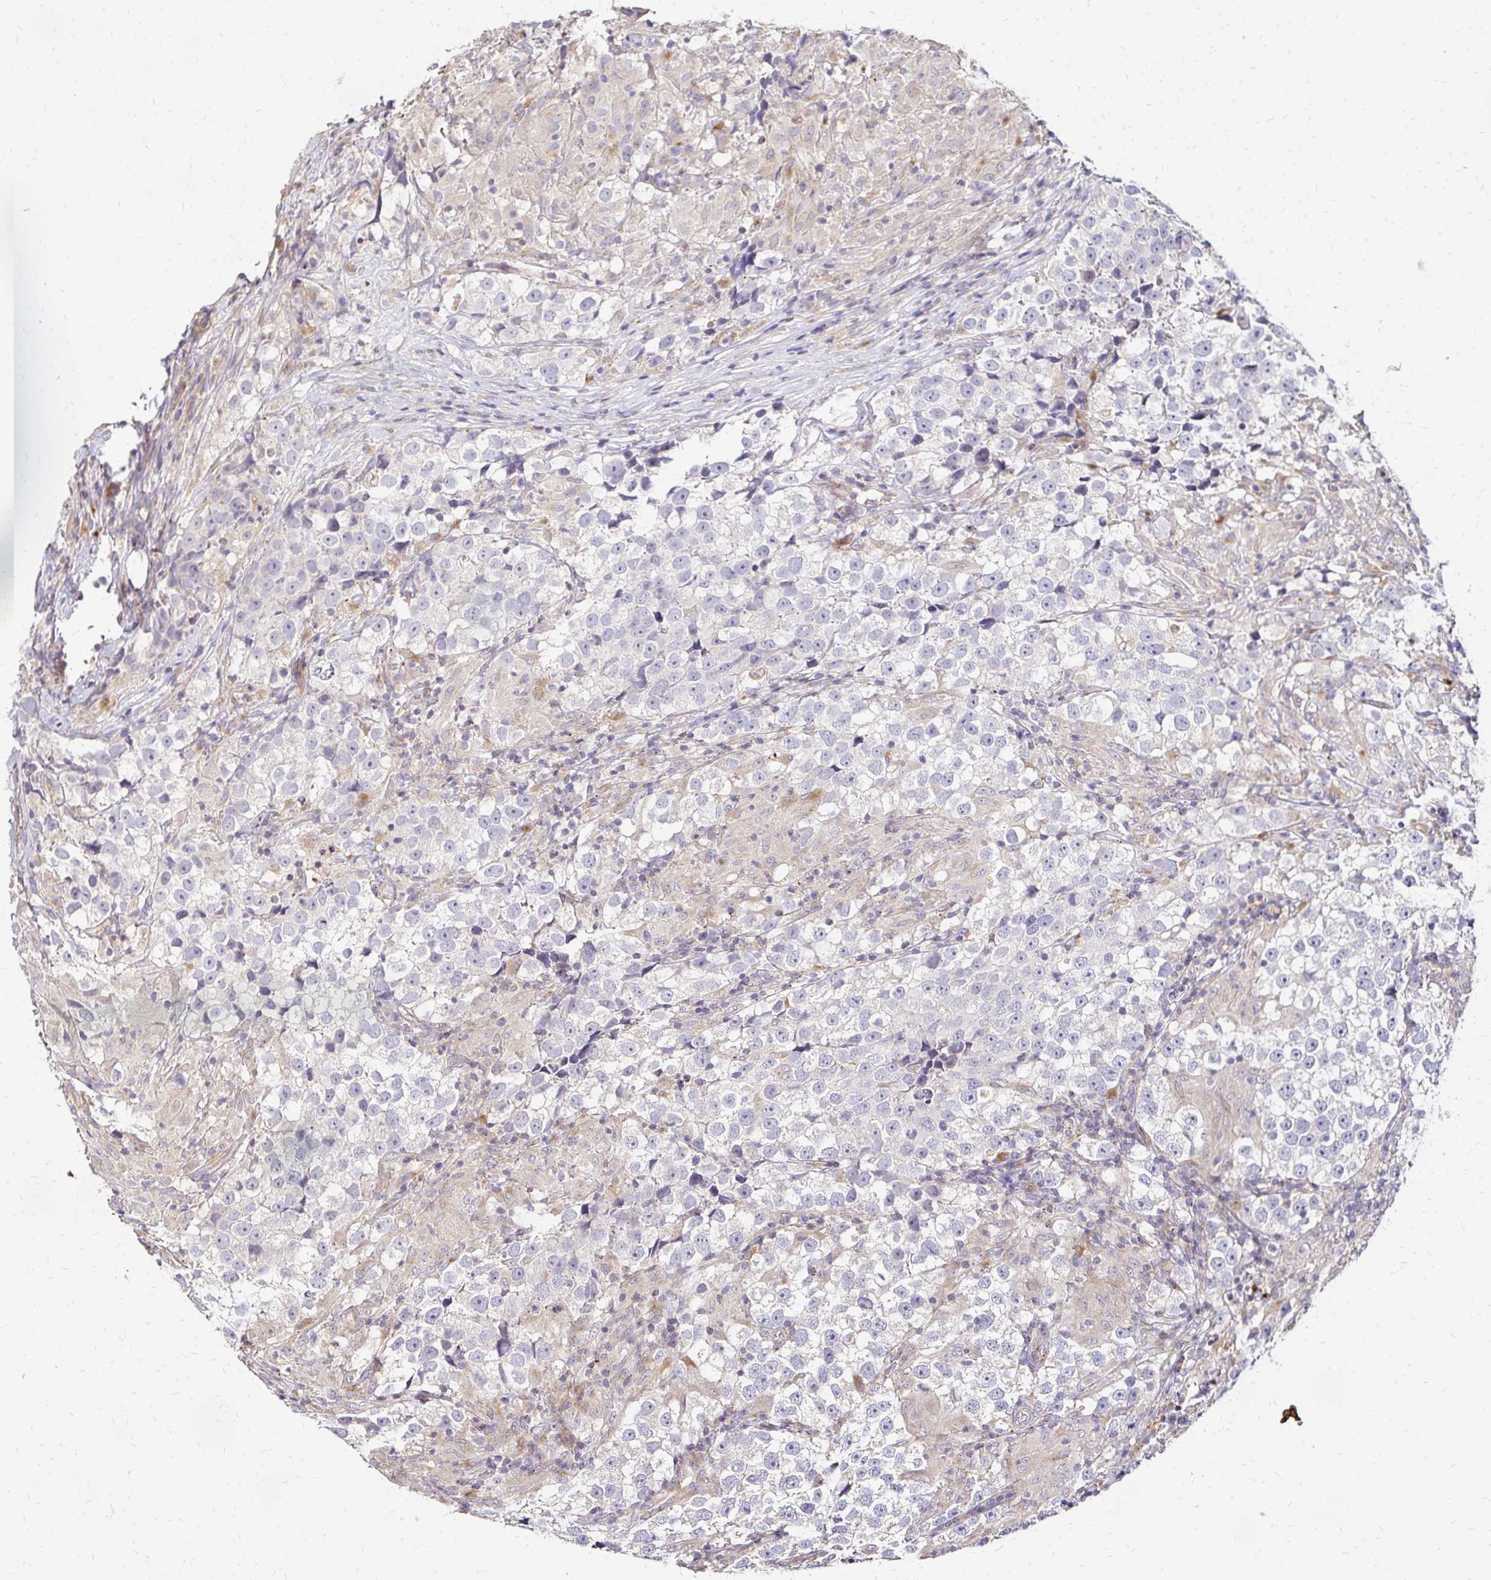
{"staining": {"intensity": "negative", "quantity": "none", "location": "none"}, "tissue": "testis cancer", "cell_type": "Tumor cells", "image_type": "cancer", "snomed": [{"axis": "morphology", "description": "Seminoma, NOS"}, {"axis": "topography", "description": "Testis"}], "caption": "A histopathology image of seminoma (testis) stained for a protein shows no brown staining in tumor cells.", "gene": "IDUA", "patient": {"sex": "male", "age": 46}}